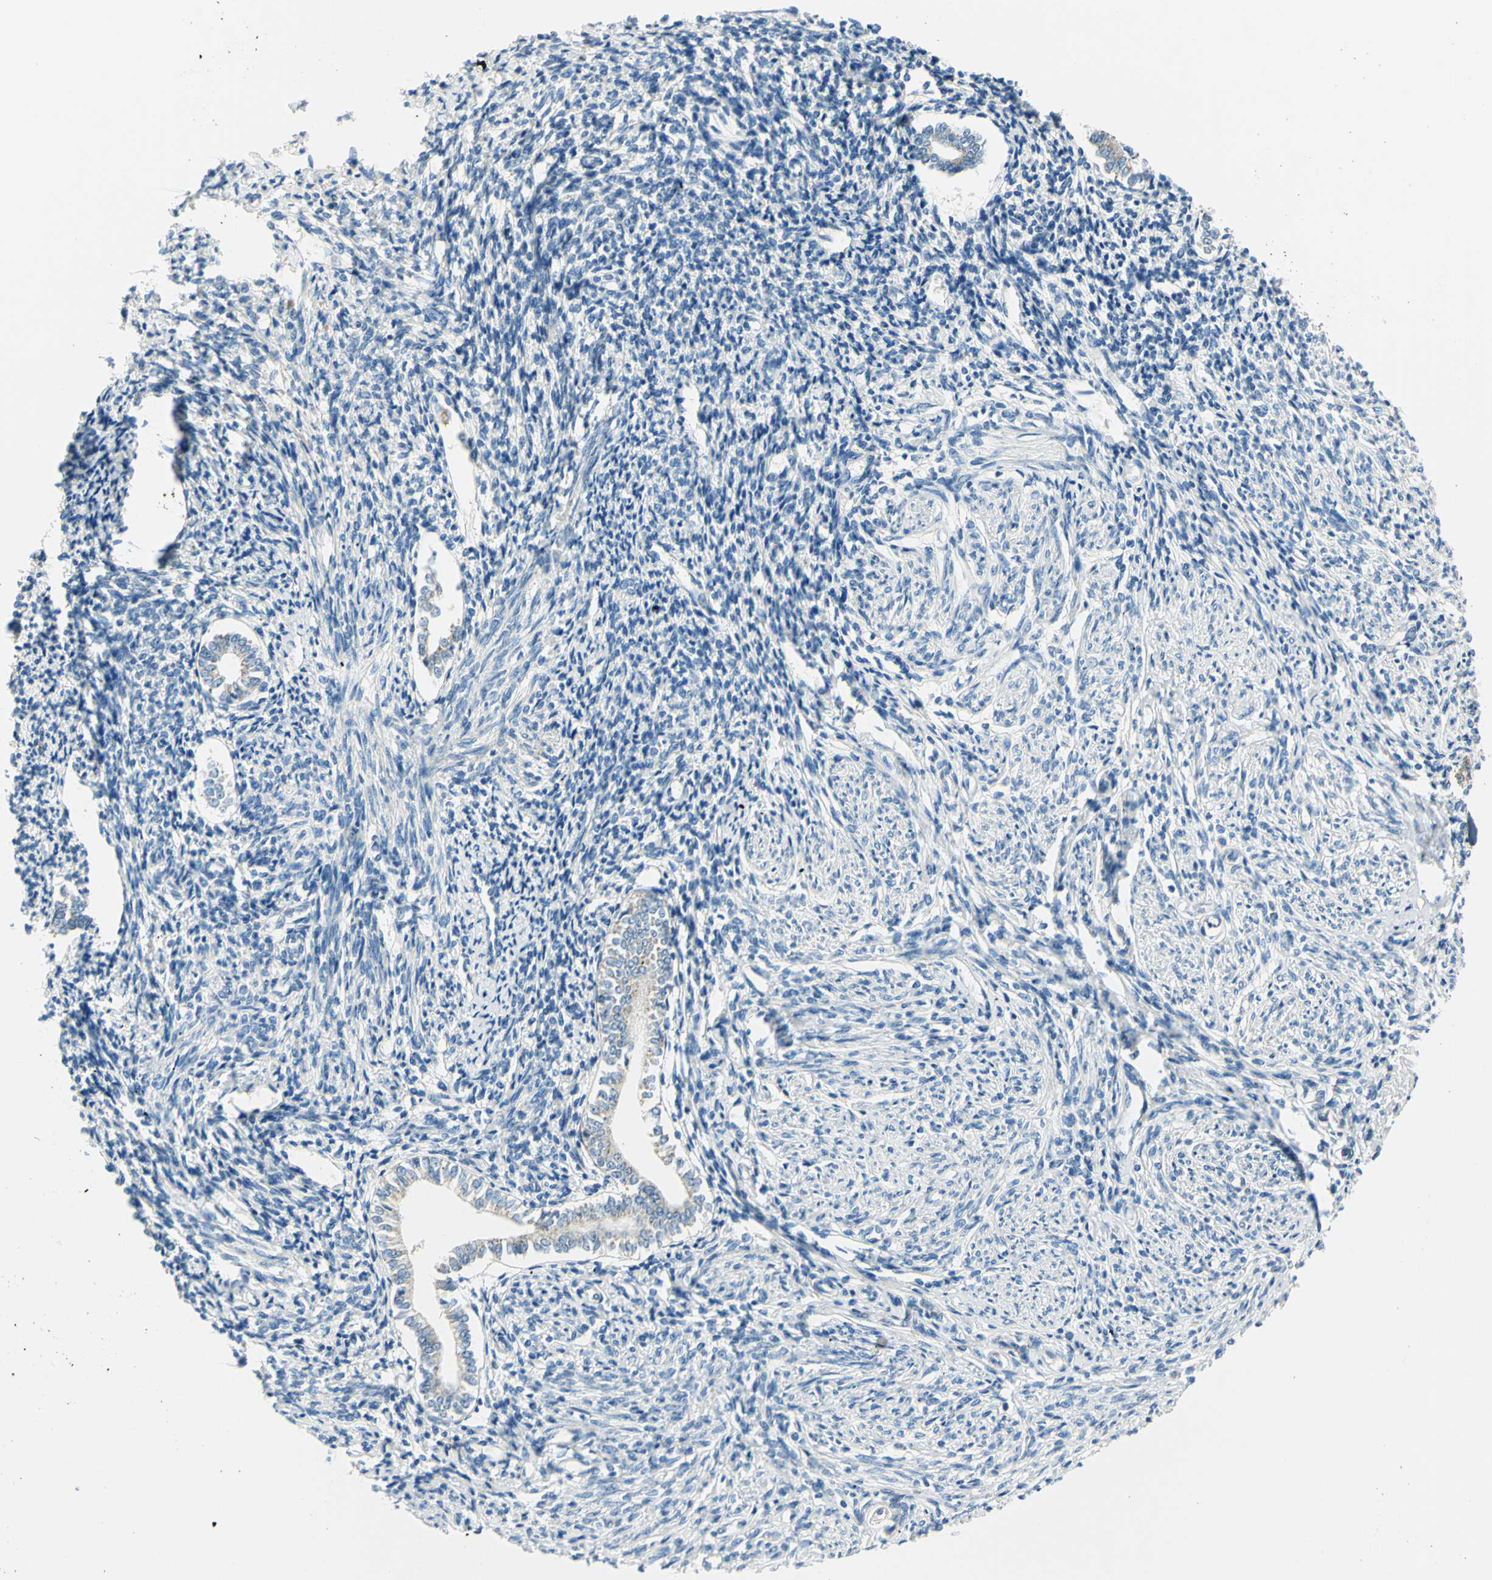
{"staining": {"intensity": "negative", "quantity": "none", "location": "none"}, "tissue": "endometrium", "cell_type": "Cells in endometrial stroma", "image_type": "normal", "snomed": [{"axis": "morphology", "description": "Normal tissue, NOS"}, {"axis": "topography", "description": "Endometrium"}], "caption": "High magnification brightfield microscopy of unremarkable endometrium stained with DAB (brown) and counterstained with hematoxylin (blue): cells in endometrial stroma show no significant positivity. The staining is performed using DAB (3,3'-diaminobenzidine) brown chromogen with nuclei counter-stained in using hematoxylin.", "gene": "LAMA3", "patient": {"sex": "female", "age": 71}}